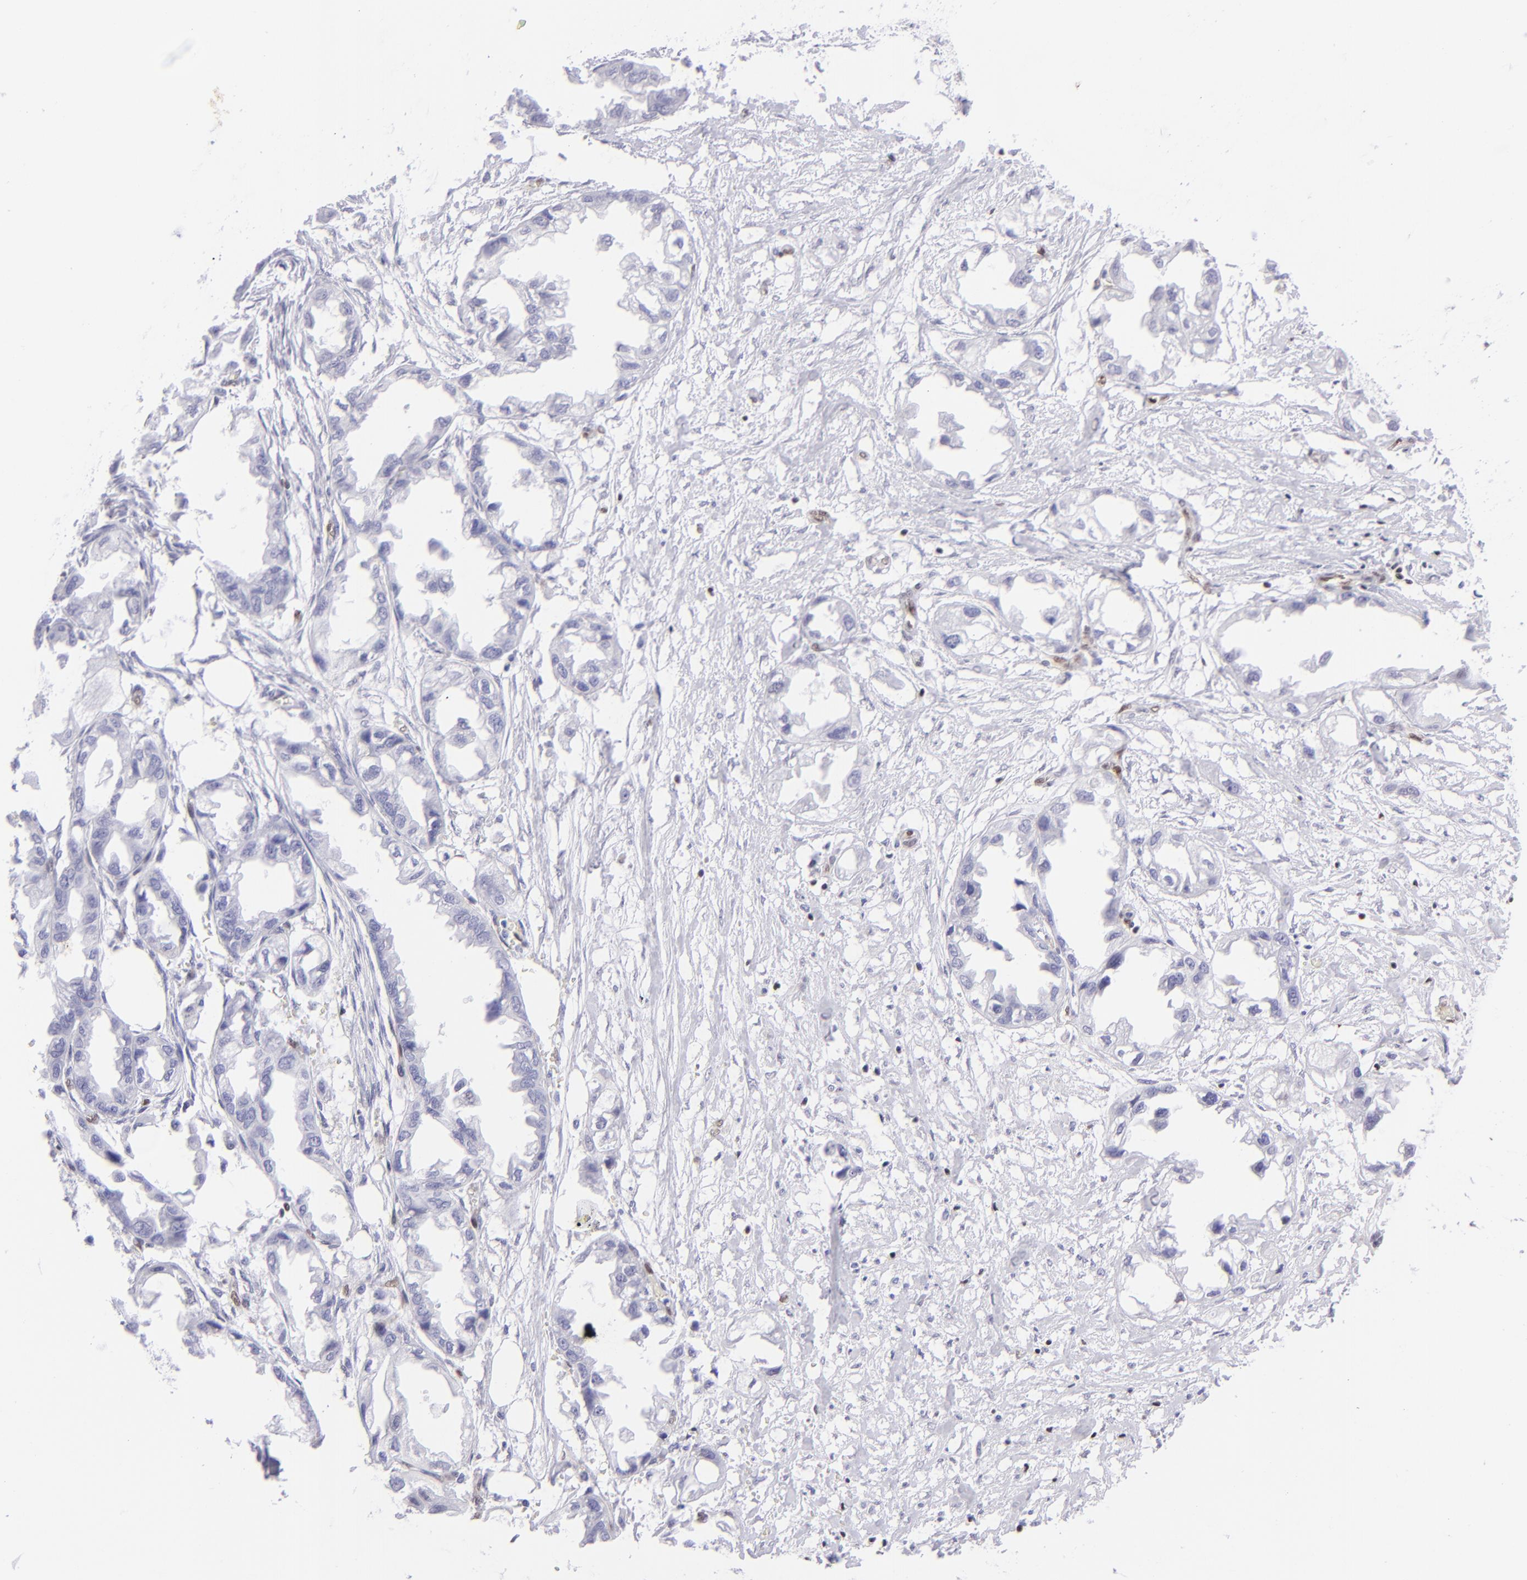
{"staining": {"intensity": "negative", "quantity": "none", "location": "none"}, "tissue": "endometrial cancer", "cell_type": "Tumor cells", "image_type": "cancer", "snomed": [{"axis": "morphology", "description": "Adenocarcinoma, NOS"}, {"axis": "topography", "description": "Endometrium"}], "caption": "Tumor cells are negative for protein expression in human adenocarcinoma (endometrial).", "gene": "ETS1", "patient": {"sex": "female", "age": 67}}